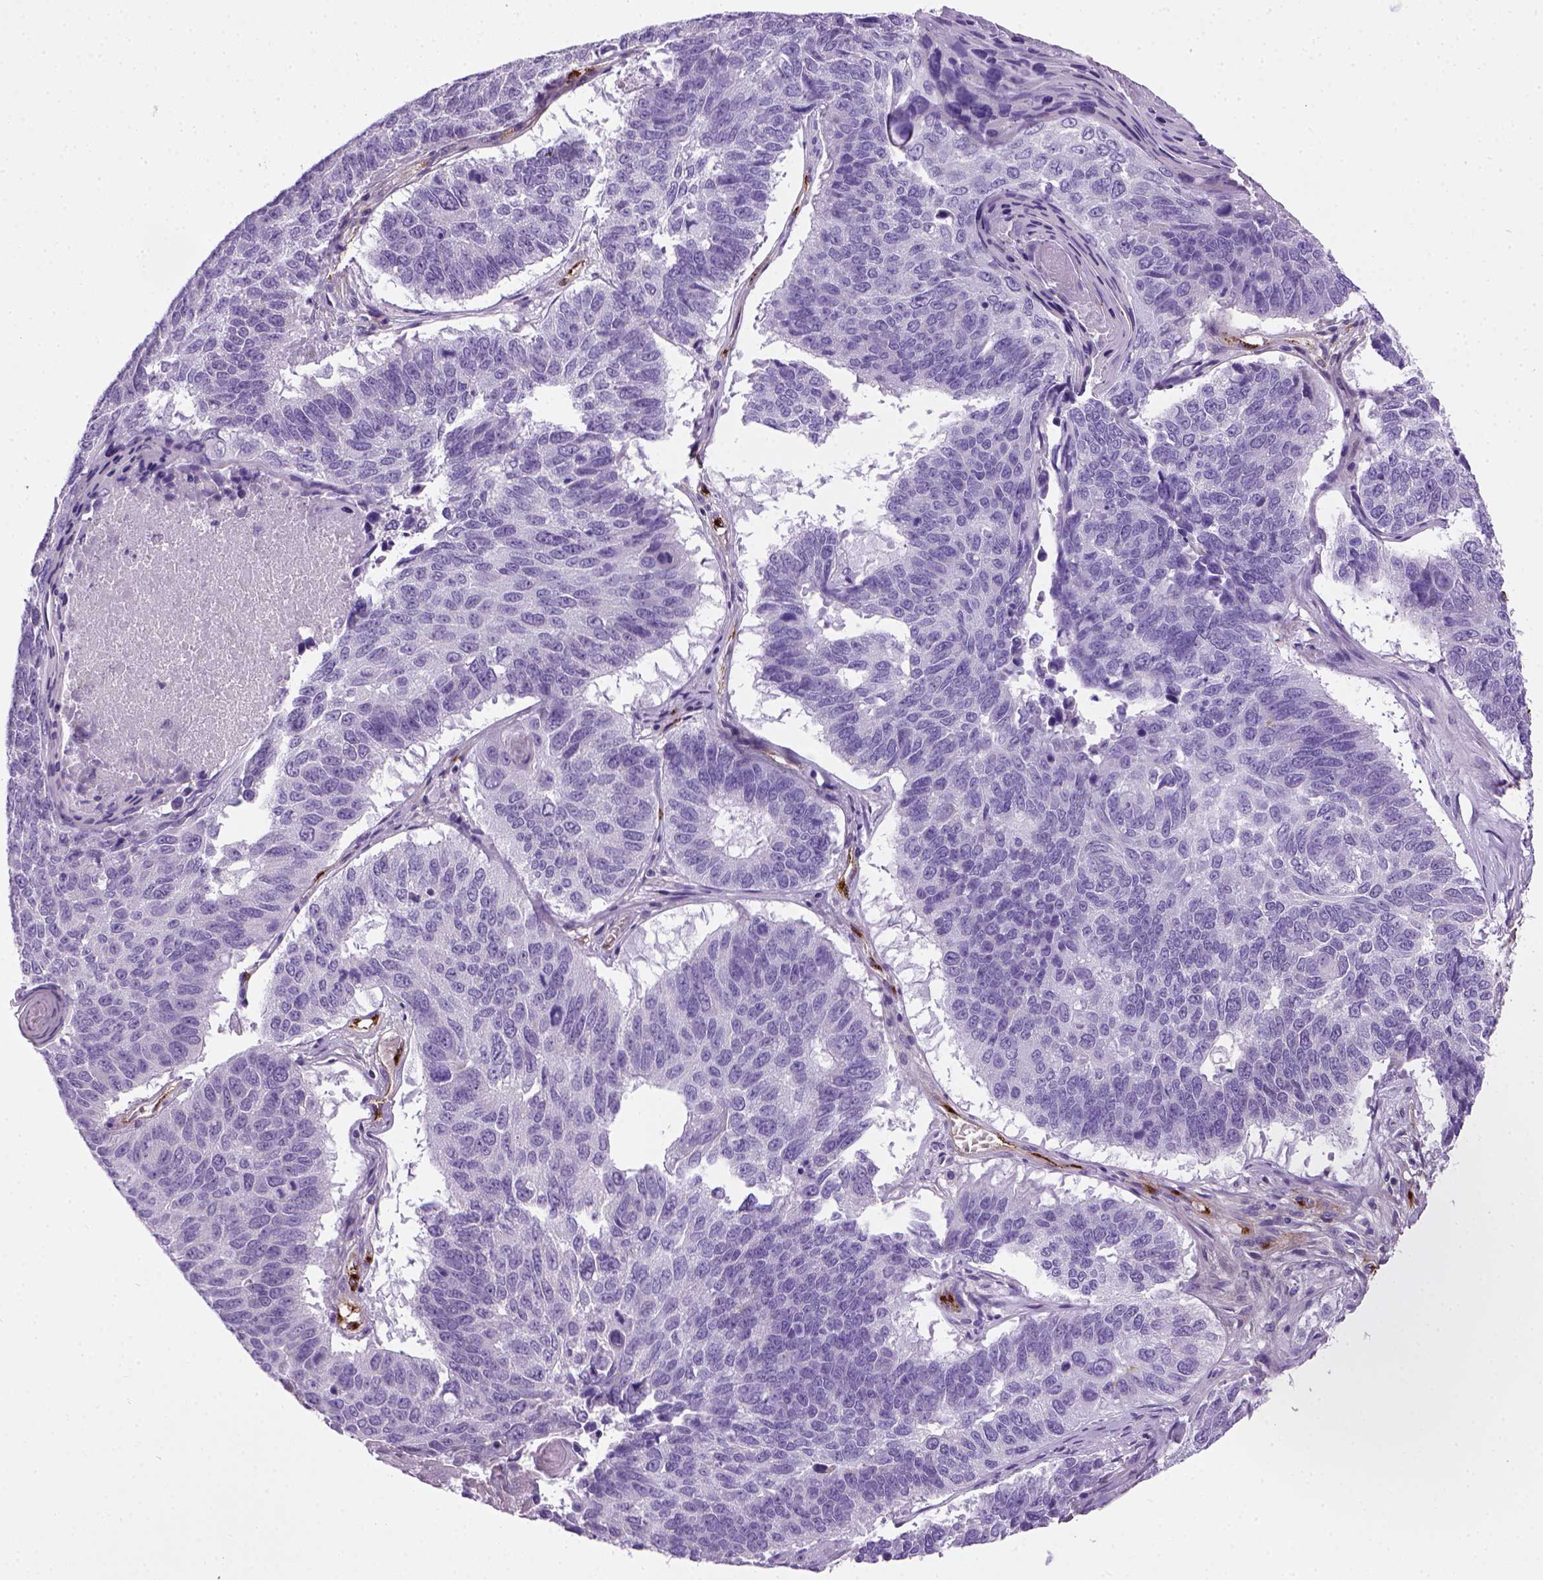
{"staining": {"intensity": "negative", "quantity": "none", "location": "none"}, "tissue": "lung cancer", "cell_type": "Tumor cells", "image_type": "cancer", "snomed": [{"axis": "morphology", "description": "Squamous cell carcinoma, NOS"}, {"axis": "topography", "description": "Lung"}], "caption": "Immunohistochemistry (IHC) of human lung cancer reveals no positivity in tumor cells. Brightfield microscopy of IHC stained with DAB (3,3'-diaminobenzidine) (brown) and hematoxylin (blue), captured at high magnification.", "gene": "VWF", "patient": {"sex": "male", "age": 73}}